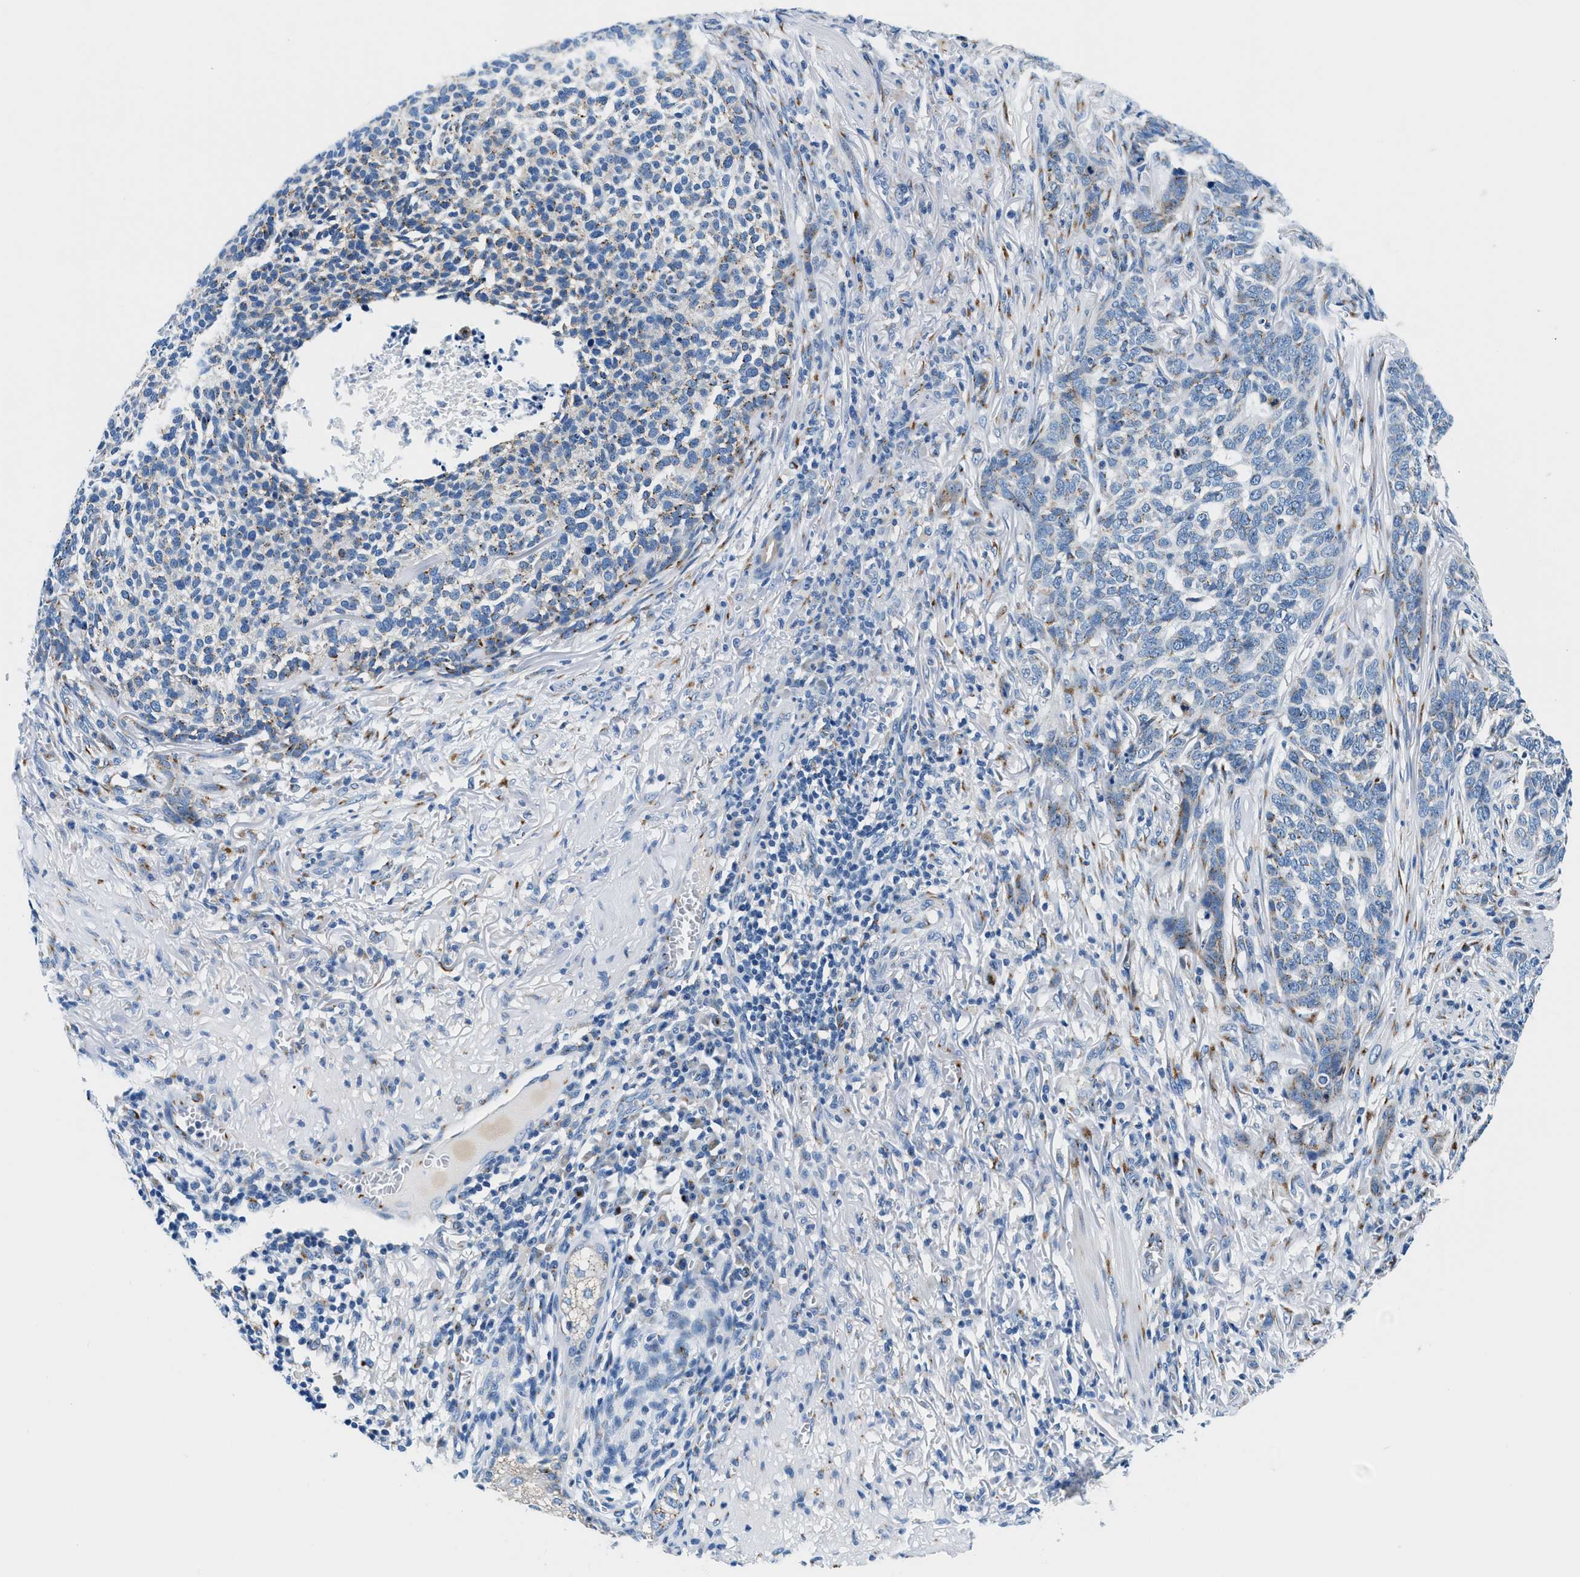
{"staining": {"intensity": "weak", "quantity": "<25%", "location": "cytoplasmic/membranous"}, "tissue": "skin cancer", "cell_type": "Tumor cells", "image_type": "cancer", "snomed": [{"axis": "morphology", "description": "Basal cell carcinoma"}, {"axis": "topography", "description": "Skin"}], "caption": "A micrograph of basal cell carcinoma (skin) stained for a protein reveals no brown staining in tumor cells.", "gene": "VPS53", "patient": {"sex": "male", "age": 85}}